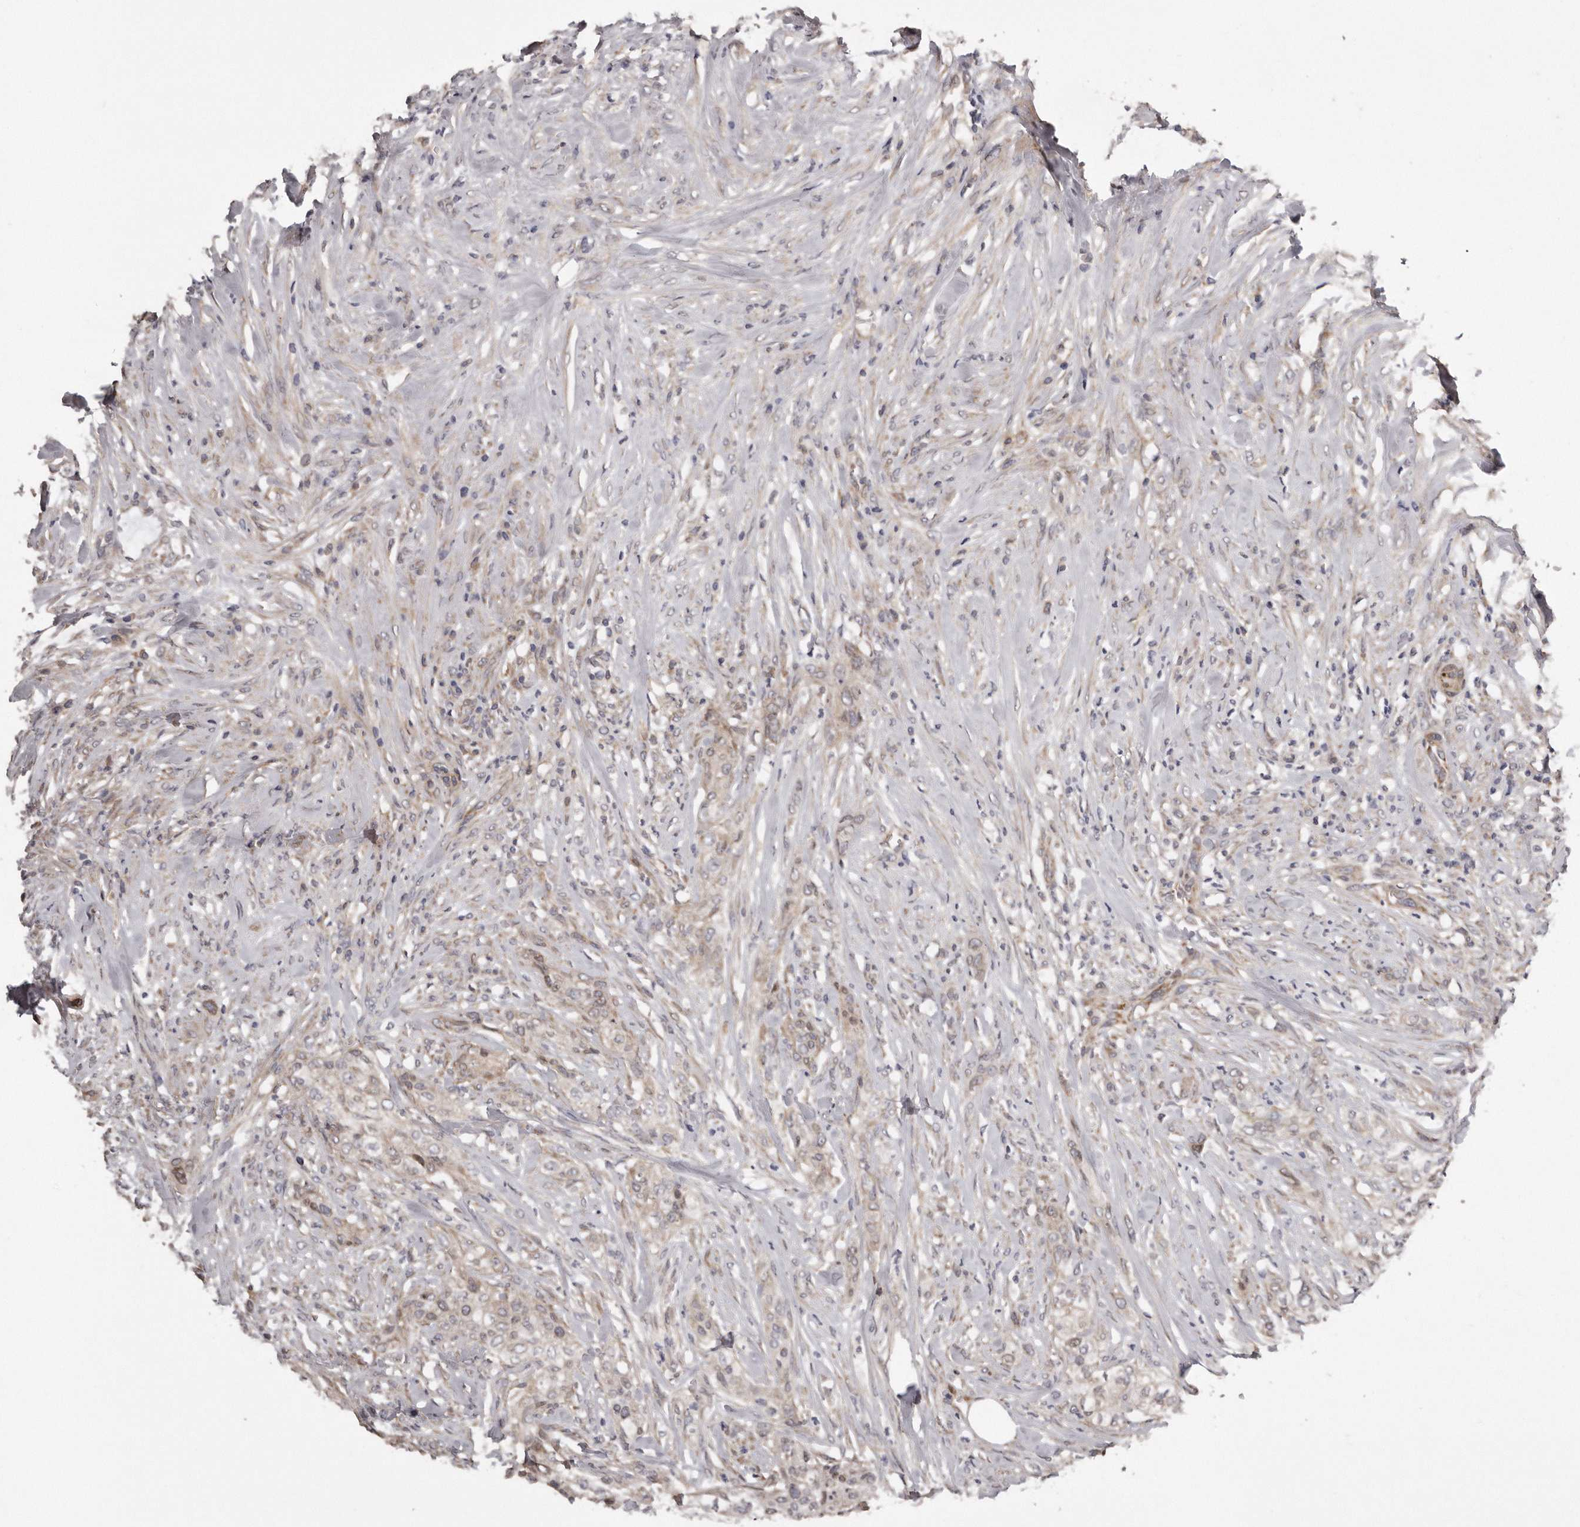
{"staining": {"intensity": "weak", "quantity": "25%-75%", "location": "cytoplasmic/membranous"}, "tissue": "urothelial cancer", "cell_type": "Tumor cells", "image_type": "cancer", "snomed": [{"axis": "morphology", "description": "Urothelial carcinoma, High grade"}, {"axis": "topography", "description": "Urinary bladder"}], "caption": "High-grade urothelial carcinoma stained with immunohistochemistry (IHC) exhibits weak cytoplasmic/membranous positivity in approximately 25%-75% of tumor cells.", "gene": "ARMCX1", "patient": {"sex": "male", "age": 35}}